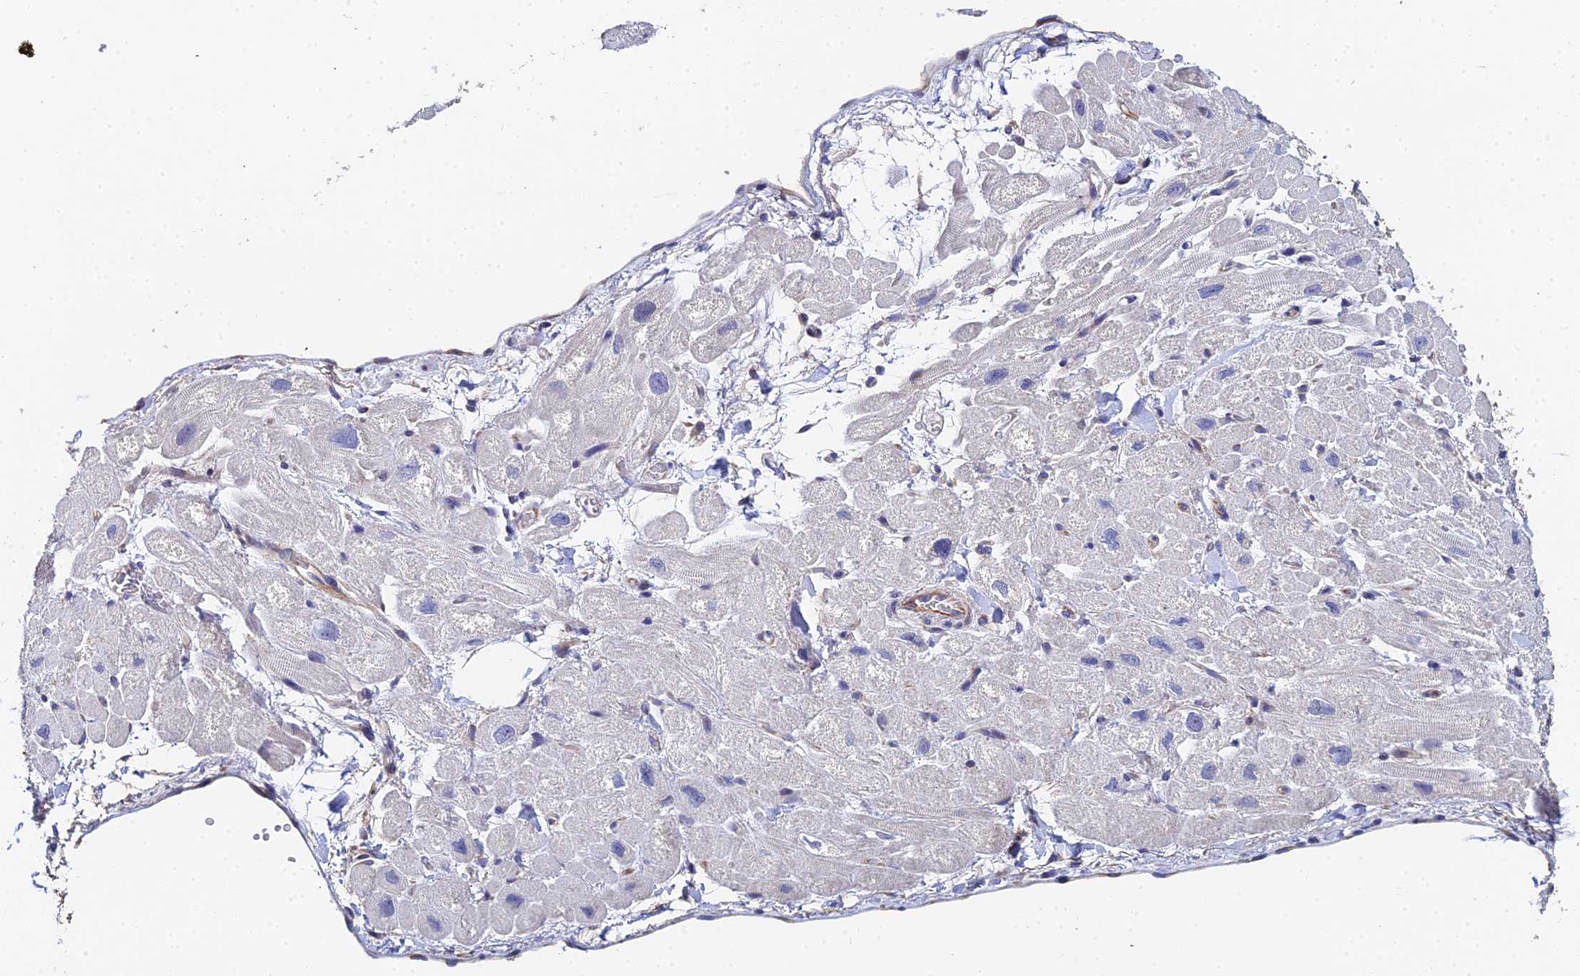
{"staining": {"intensity": "negative", "quantity": "none", "location": "none"}, "tissue": "heart muscle", "cell_type": "Cardiomyocytes", "image_type": "normal", "snomed": [{"axis": "morphology", "description": "Normal tissue, NOS"}, {"axis": "topography", "description": "Heart"}], "caption": "Micrograph shows no significant protein expression in cardiomyocytes of normal heart muscle. (DAB (3,3'-diaminobenzidine) immunohistochemistry with hematoxylin counter stain).", "gene": "ENSG00000268674", "patient": {"sex": "male", "age": 65}}